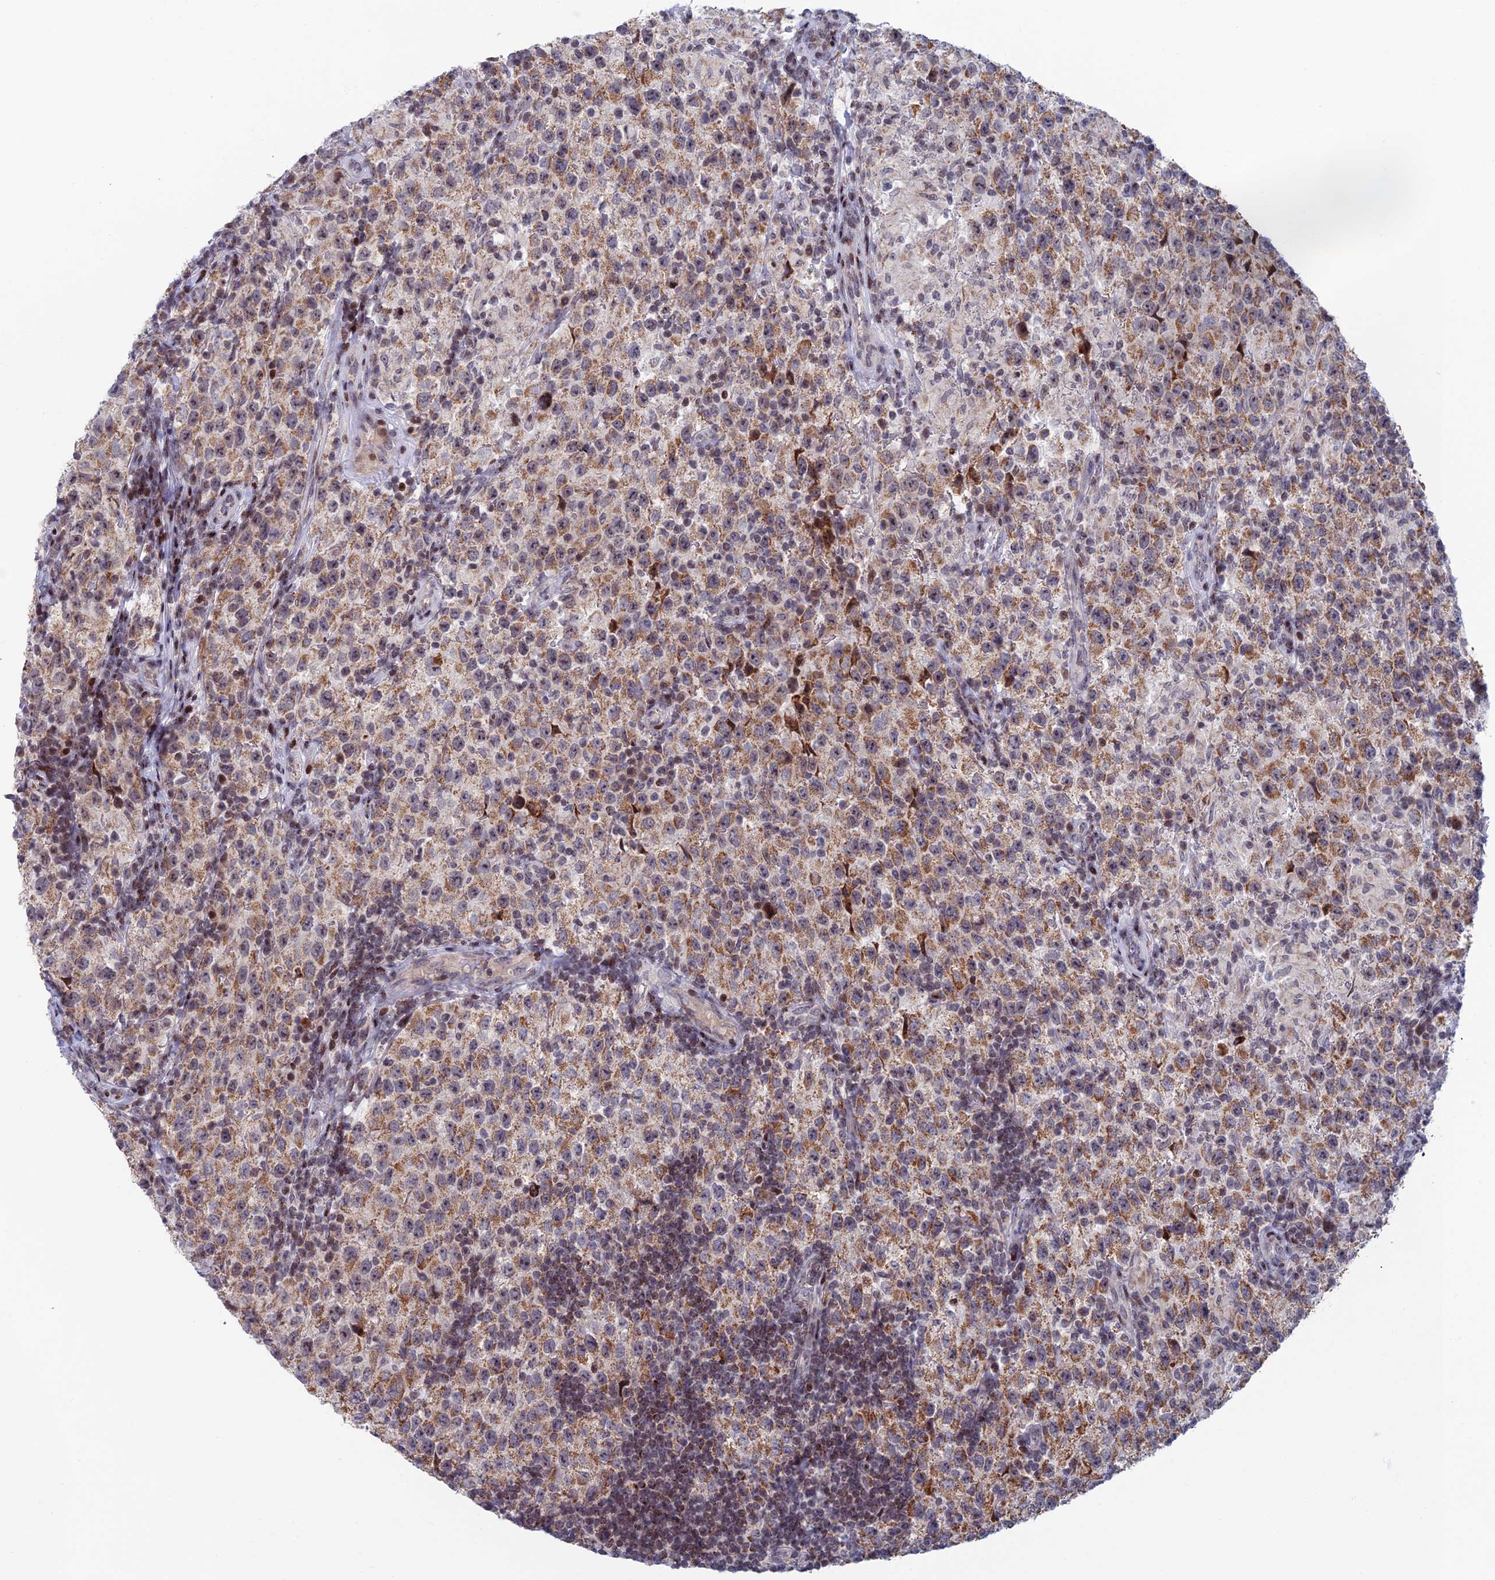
{"staining": {"intensity": "moderate", "quantity": ">75%", "location": "cytoplasmic/membranous,nuclear"}, "tissue": "testis cancer", "cell_type": "Tumor cells", "image_type": "cancer", "snomed": [{"axis": "morphology", "description": "Seminoma, NOS"}, {"axis": "morphology", "description": "Carcinoma, Embryonal, NOS"}, {"axis": "topography", "description": "Testis"}], "caption": "Moderate cytoplasmic/membranous and nuclear expression is appreciated in approximately >75% of tumor cells in testis cancer (embryonal carcinoma).", "gene": "AFF3", "patient": {"sex": "male", "age": 41}}